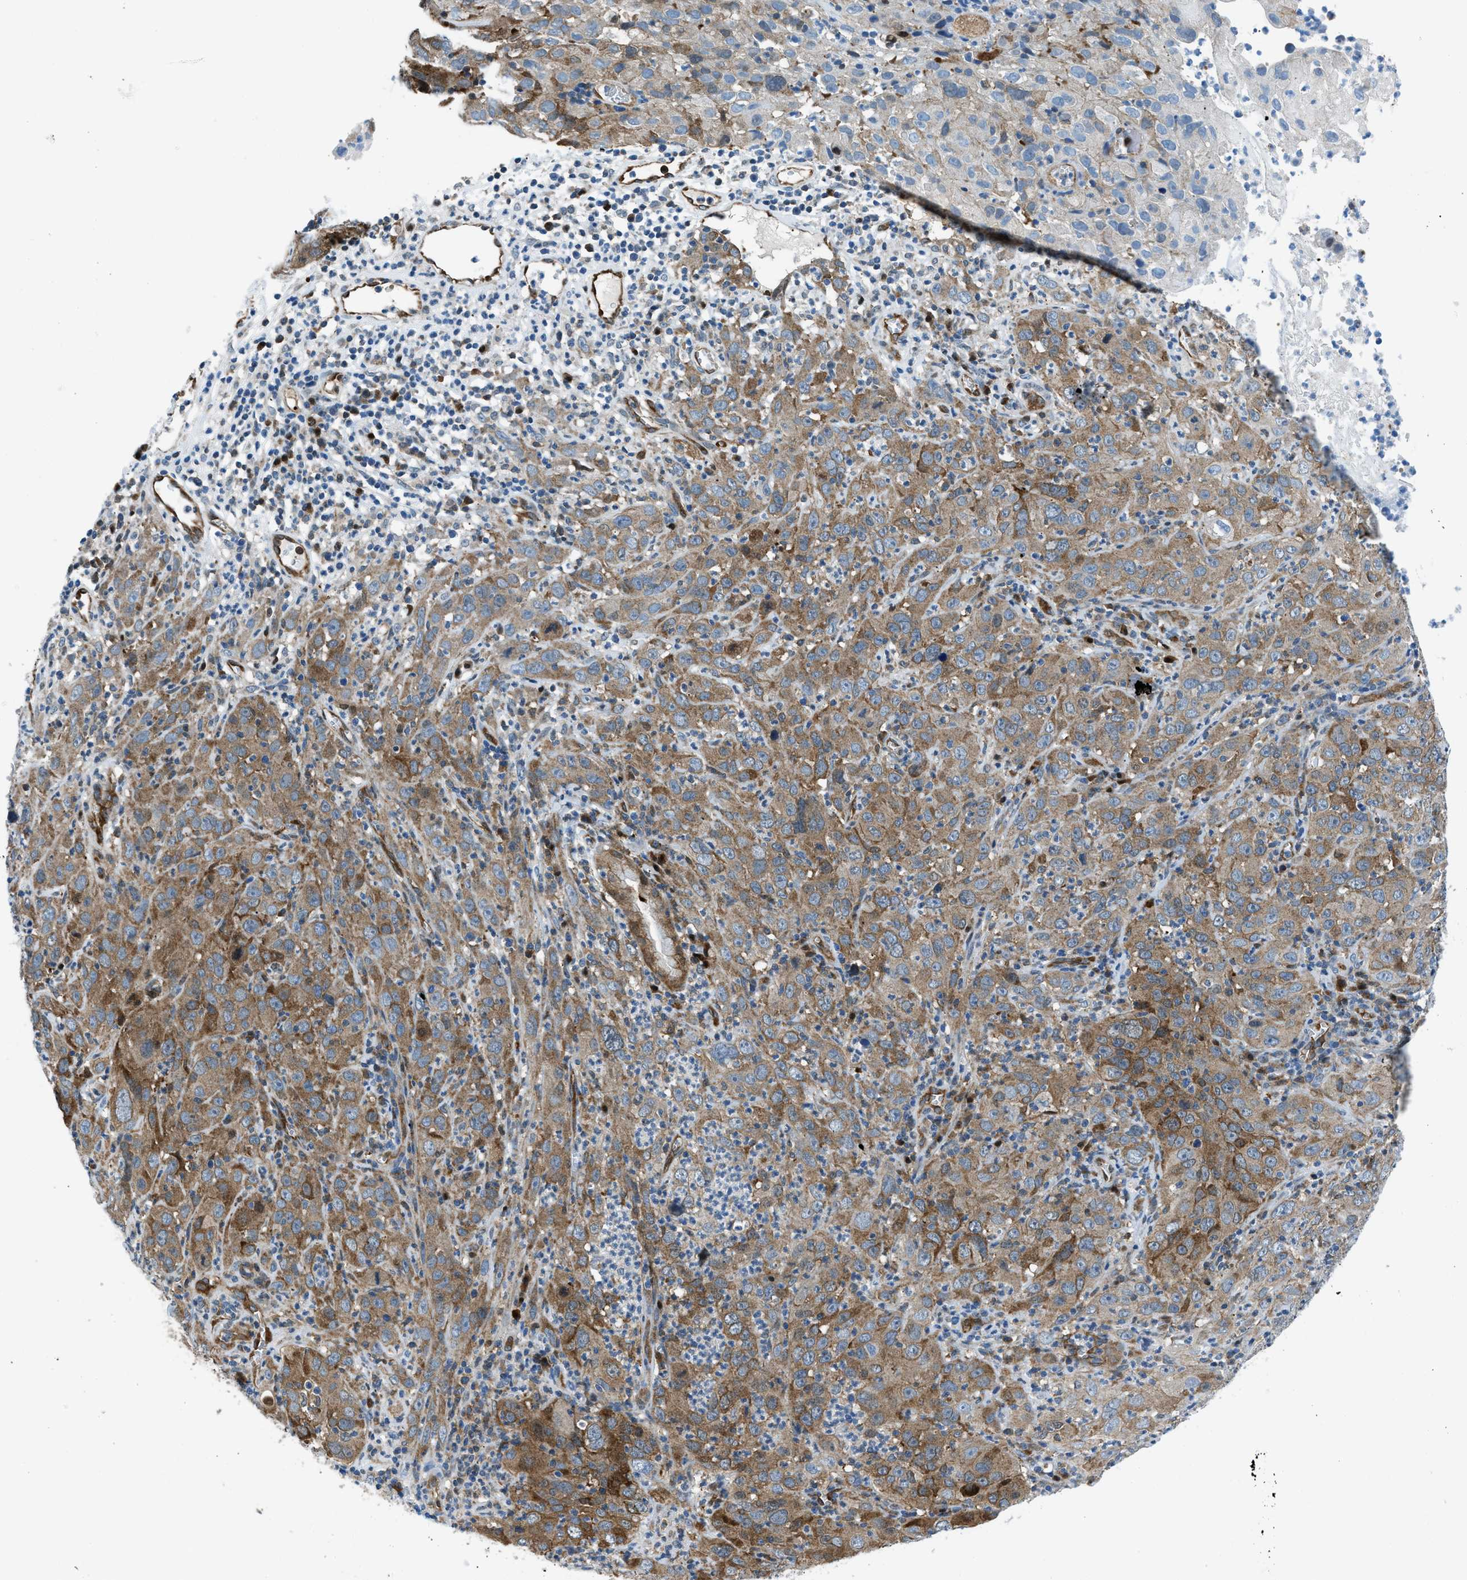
{"staining": {"intensity": "moderate", "quantity": ">75%", "location": "cytoplasmic/membranous"}, "tissue": "cervical cancer", "cell_type": "Tumor cells", "image_type": "cancer", "snomed": [{"axis": "morphology", "description": "Squamous cell carcinoma, NOS"}, {"axis": "topography", "description": "Cervix"}], "caption": "DAB (3,3'-diaminobenzidine) immunohistochemical staining of cervical cancer reveals moderate cytoplasmic/membranous protein positivity in about >75% of tumor cells. The protein of interest is shown in brown color, while the nuclei are stained blue.", "gene": "YWHAE", "patient": {"sex": "female", "age": 32}}